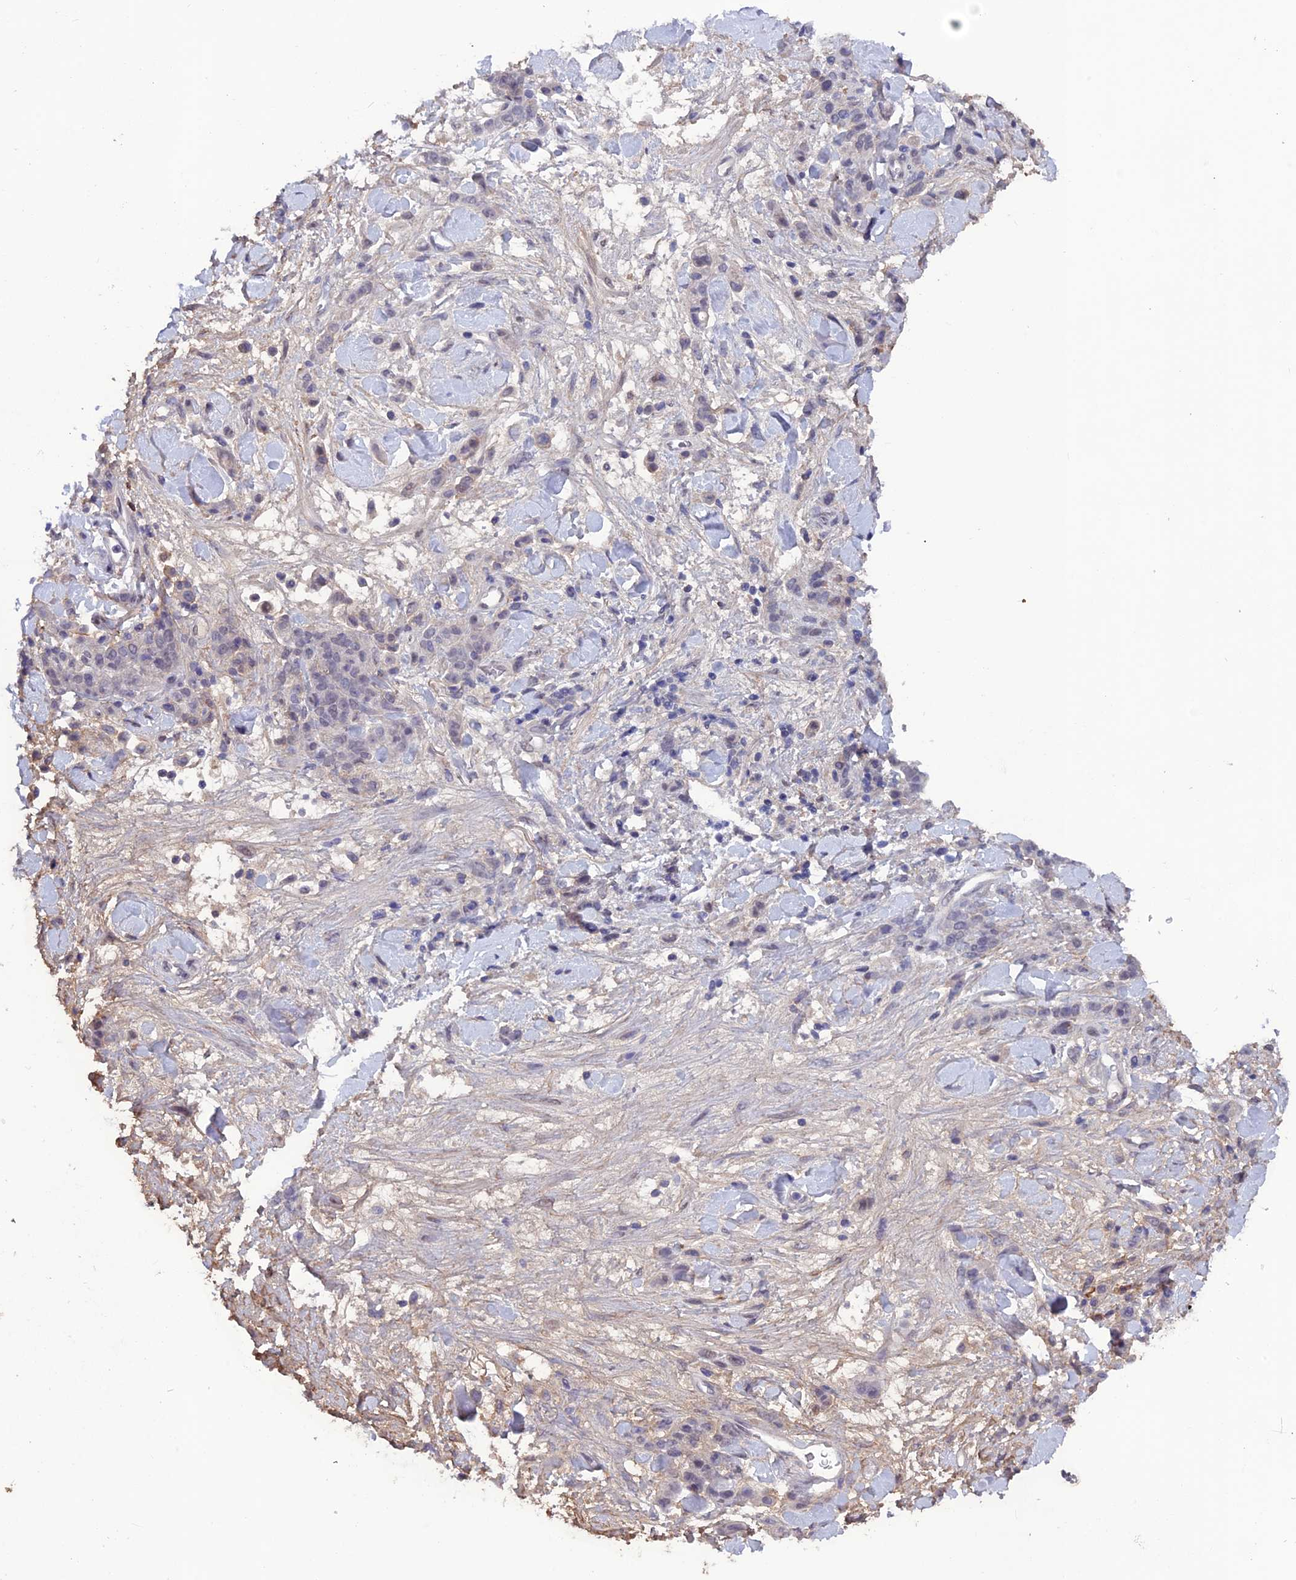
{"staining": {"intensity": "negative", "quantity": "none", "location": "none"}, "tissue": "stomach cancer", "cell_type": "Tumor cells", "image_type": "cancer", "snomed": [{"axis": "morphology", "description": "Normal tissue, NOS"}, {"axis": "morphology", "description": "Adenocarcinoma, NOS"}, {"axis": "topography", "description": "Stomach"}], "caption": "Tumor cells show no significant positivity in stomach cancer. (Brightfield microscopy of DAB (3,3'-diaminobenzidine) immunohistochemistry at high magnification).", "gene": "FKBPL", "patient": {"sex": "male", "age": 82}}